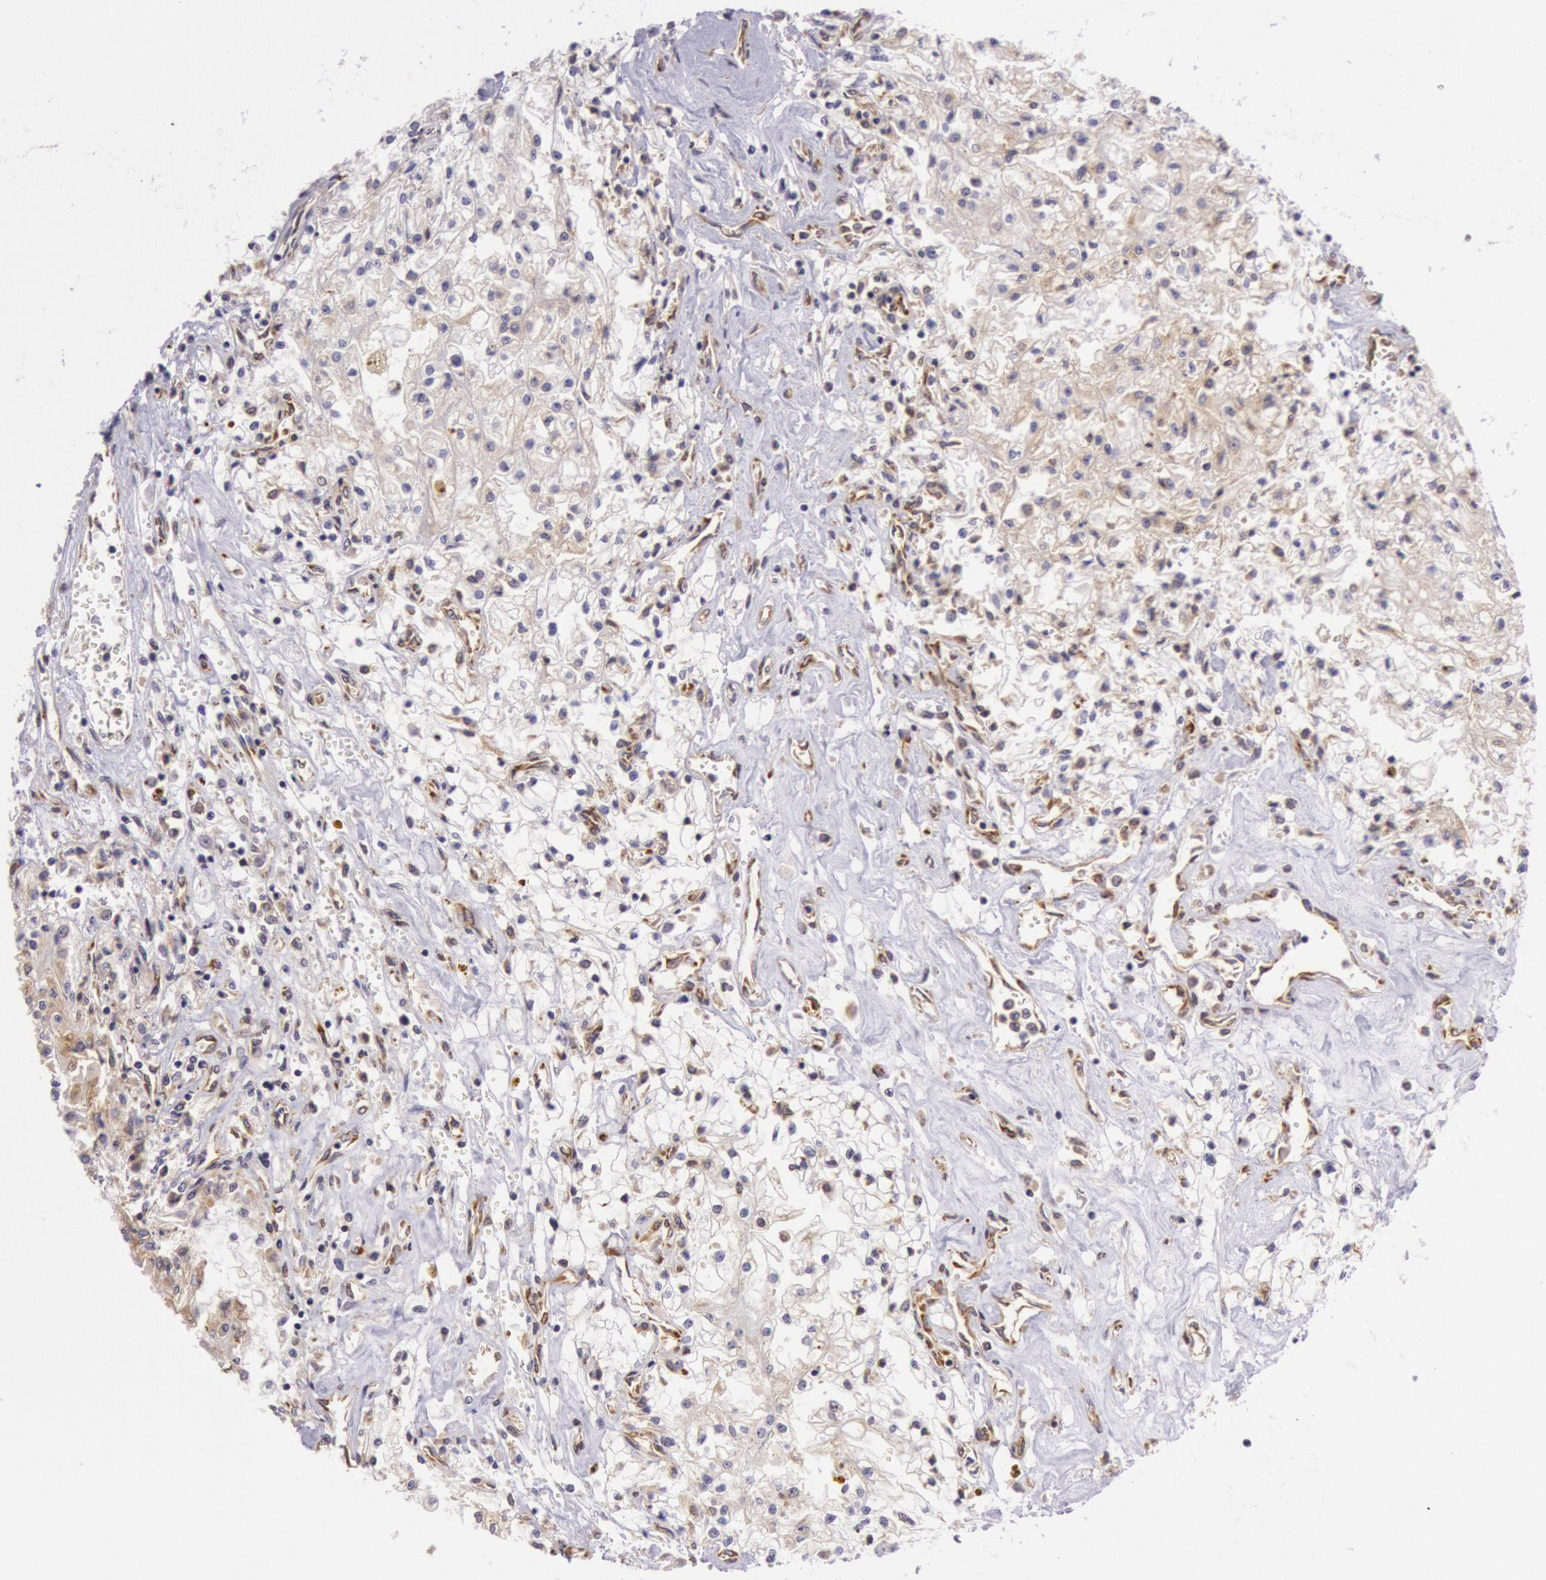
{"staining": {"intensity": "moderate", "quantity": ">75%", "location": "cytoplasmic/membranous"}, "tissue": "renal cancer", "cell_type": "Tumor cells", "image_type": "cancer", "snomed": [{"axis": "morphology", "description": "Adenocarcinoma, NOS"}, {"axis": "topography", "description": "Kidney"}], "caption": "A high-resolution photomicrograph shows immunohistochemistry (IHC) staining of adenocarcinoma (renal), which reveals moderate cytoplasmic/membranous staining in about >75% of tumor cells. (IHC, brightfield microscopy, high magnification).", "gene": "CHUK", "patient": {"sex": "male", "age": 78}}